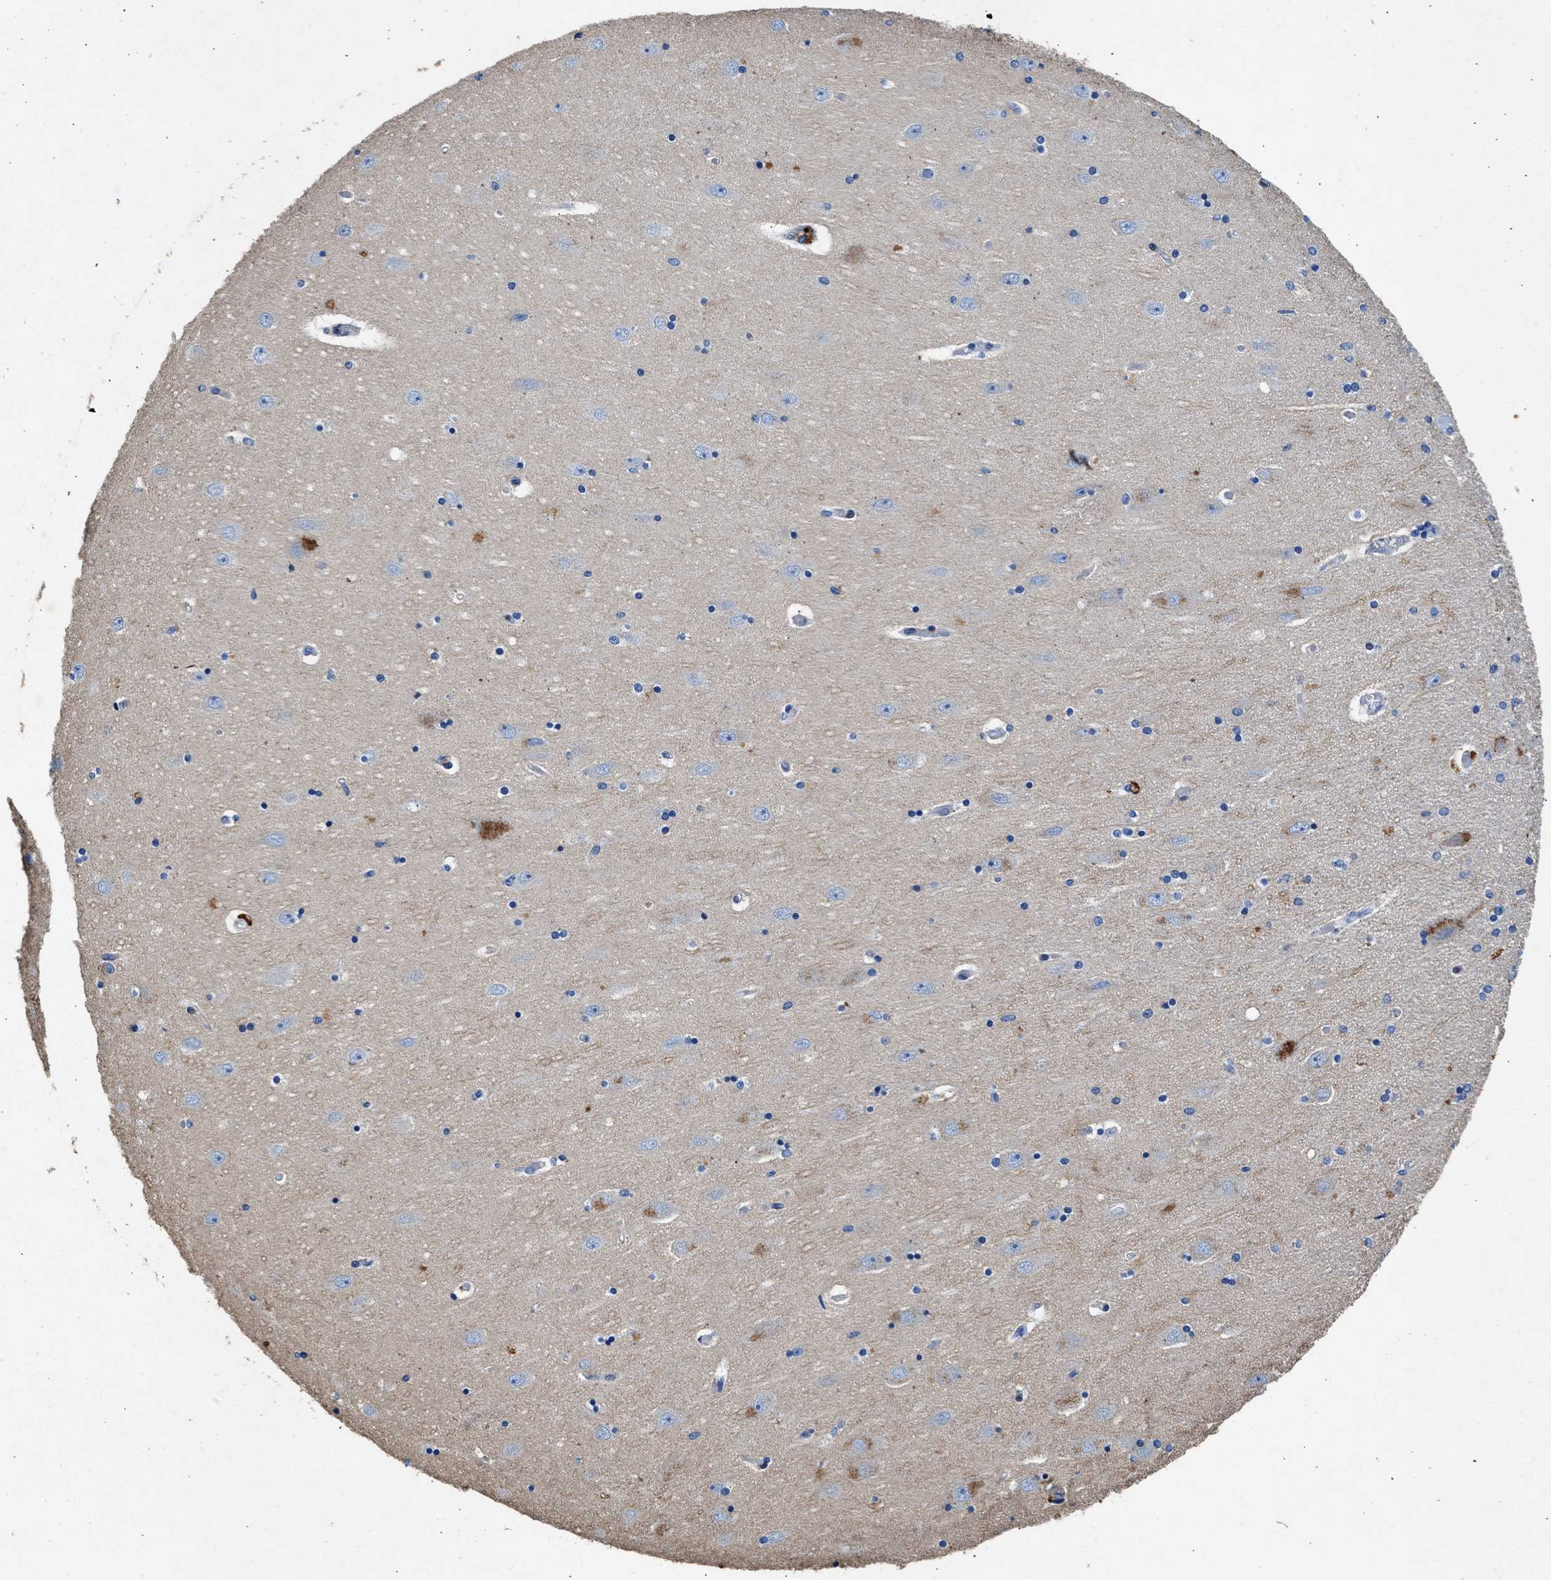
{"staining": {"intensity": "negative", "quantity": "none", "location": "none"}, "tissue": "hippocampus", "cell_type": "Glial cells", "image_type": "normal", "snomed": [{"axis": "morphology", "description": "Normal tissue, NOS"}, {"axis": "topography", "description": "Hippocampus"}], "caption": "This histopathology image is of unremarkable hippocampus stained with IHC to label a protein in brown with the nuclei are counter-stained blue. There is no staining in glial cells. (DAB (3,3'-diaminobenzidine) immunohistochemistry visualized using brightfield microscopy, high magnification).", "gene": "KCNQ4", "patient": {"sex": "female", "age": 54}}